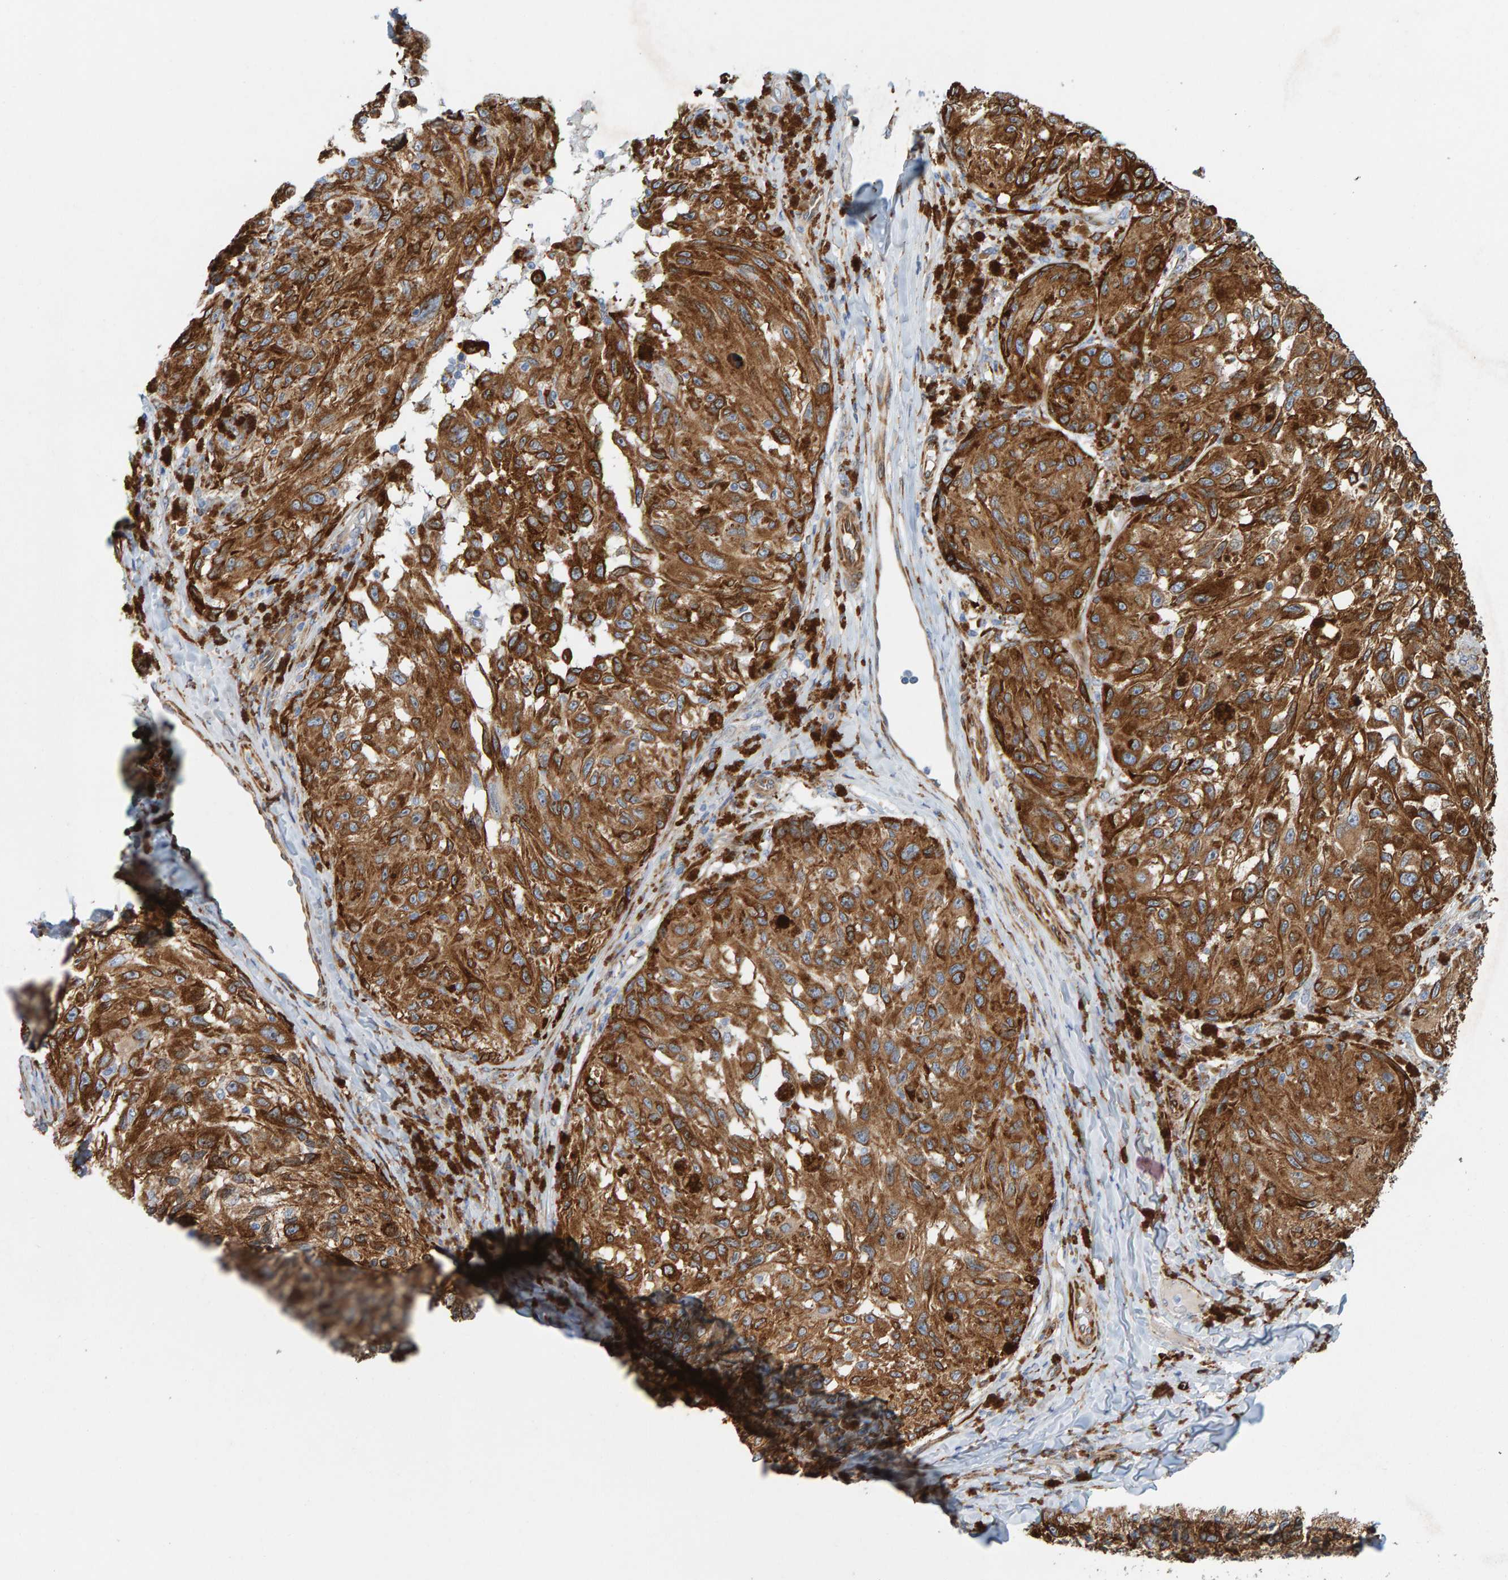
{"staining": {"intensity": "moderate", "quantity": ">75%", "location": "cytoplasmic/membranous"}, "tissue": "melanoma", "cell_type": "Tumor cells", "image_type": "cancer", "snomed": [{"axis": "morphology", "description": "Malignant melanoma, NOS"}, {"axis": "topography", "description": "Skin"}], "caption": "Immunohistochemistry of human melanoma demonstrates medium levels of moderate cytoplasmic/membranous expression in approximately >75% of tumor cells.", "gene": "MMP16", "patient": {"sex": "female", "age": 73}}